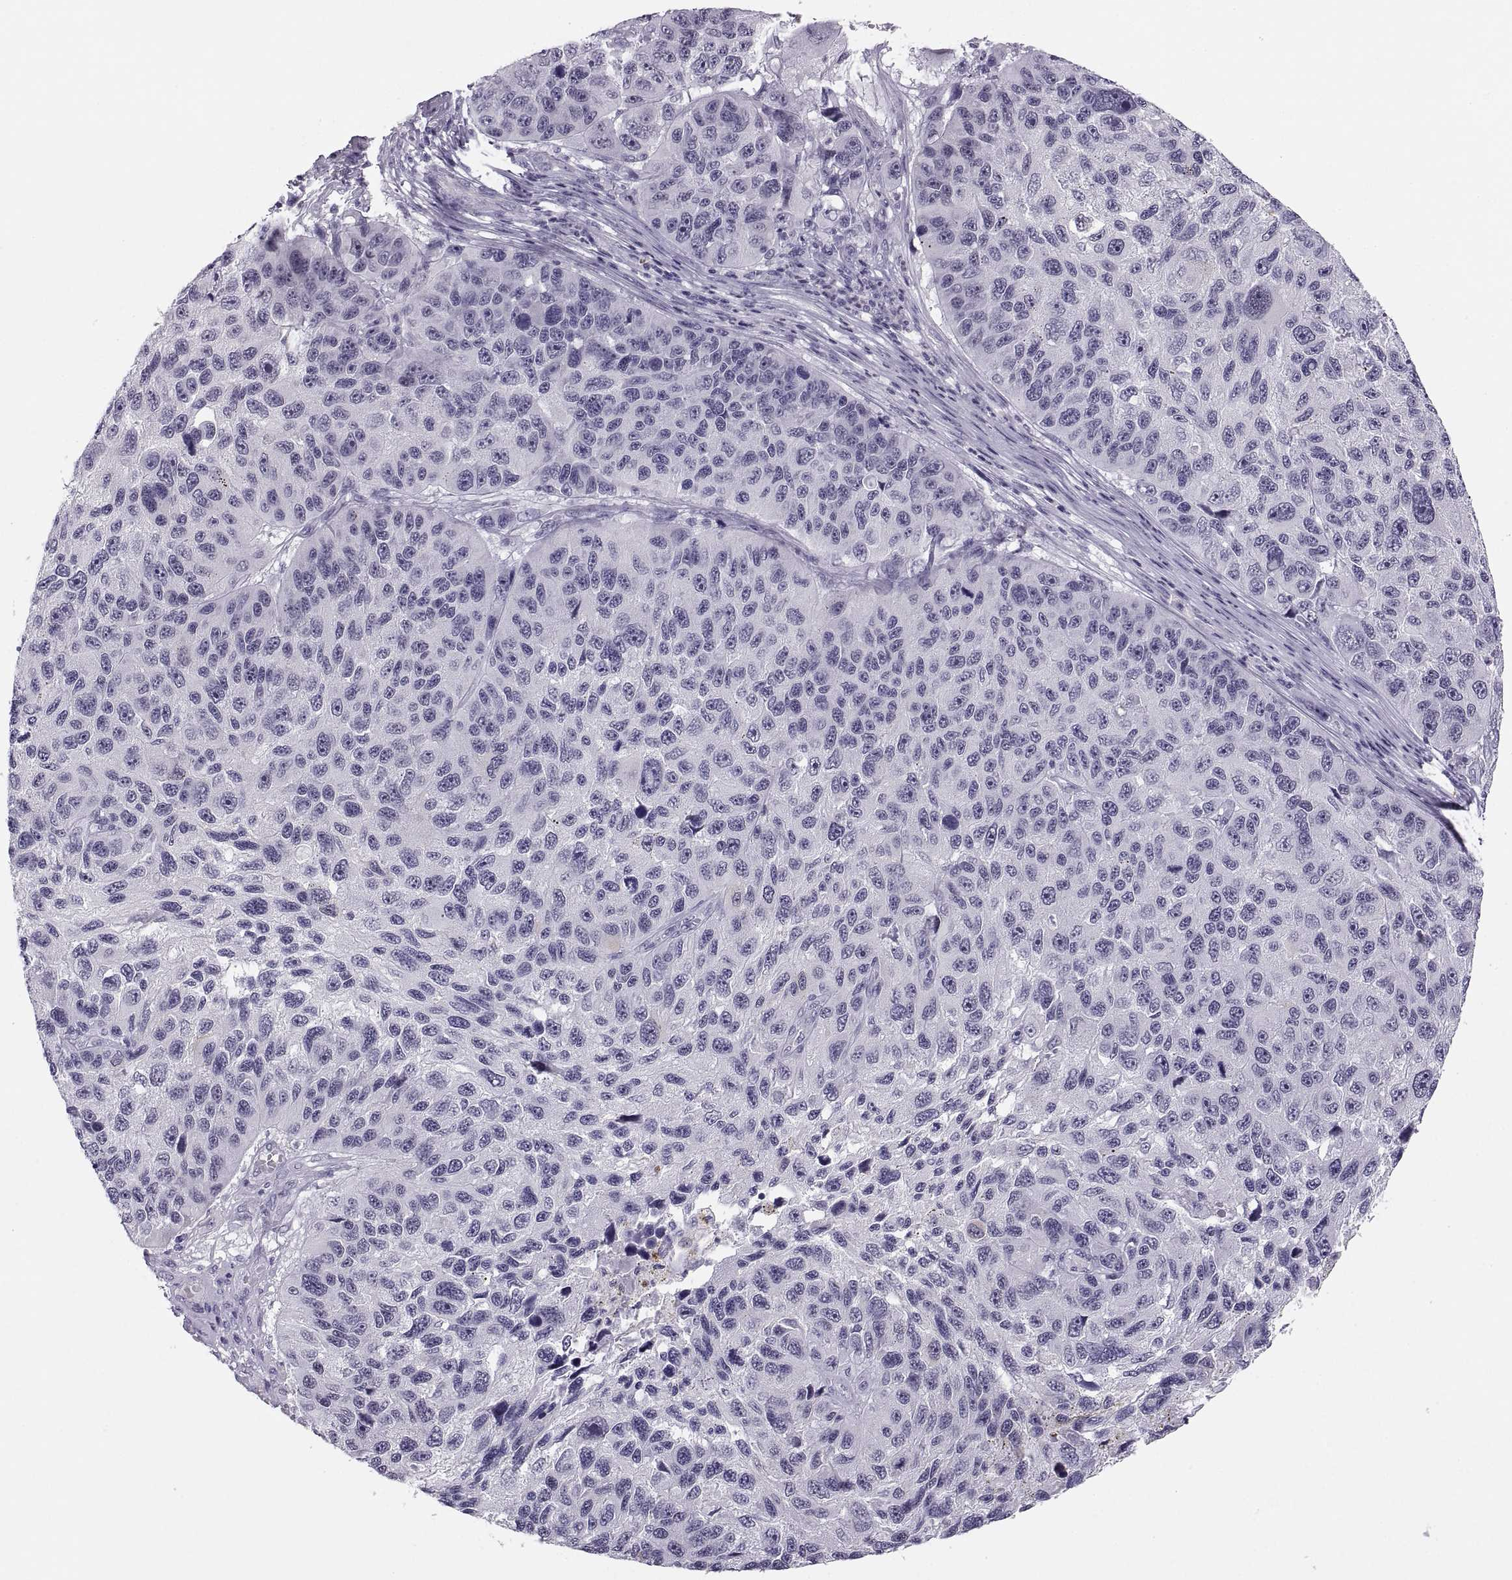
{"staining": {"intensity": "negative", "quantity": "none", "location": "none"}, "tissue": "melanoma", "cell_type": "Tumor cells", "image_type": "cancer", "snomed": [{"axis": "morphology", "description": "Malignant melanoma, NOS"}, {"axis": "topography", "description": "Skin"}], "caption": "Immunohistochemical staining of human melanoma demonstrates no significant positivity in tumor cells.", "gene": "C3orf22", "patient": {"sex": "male", "age": 53}}